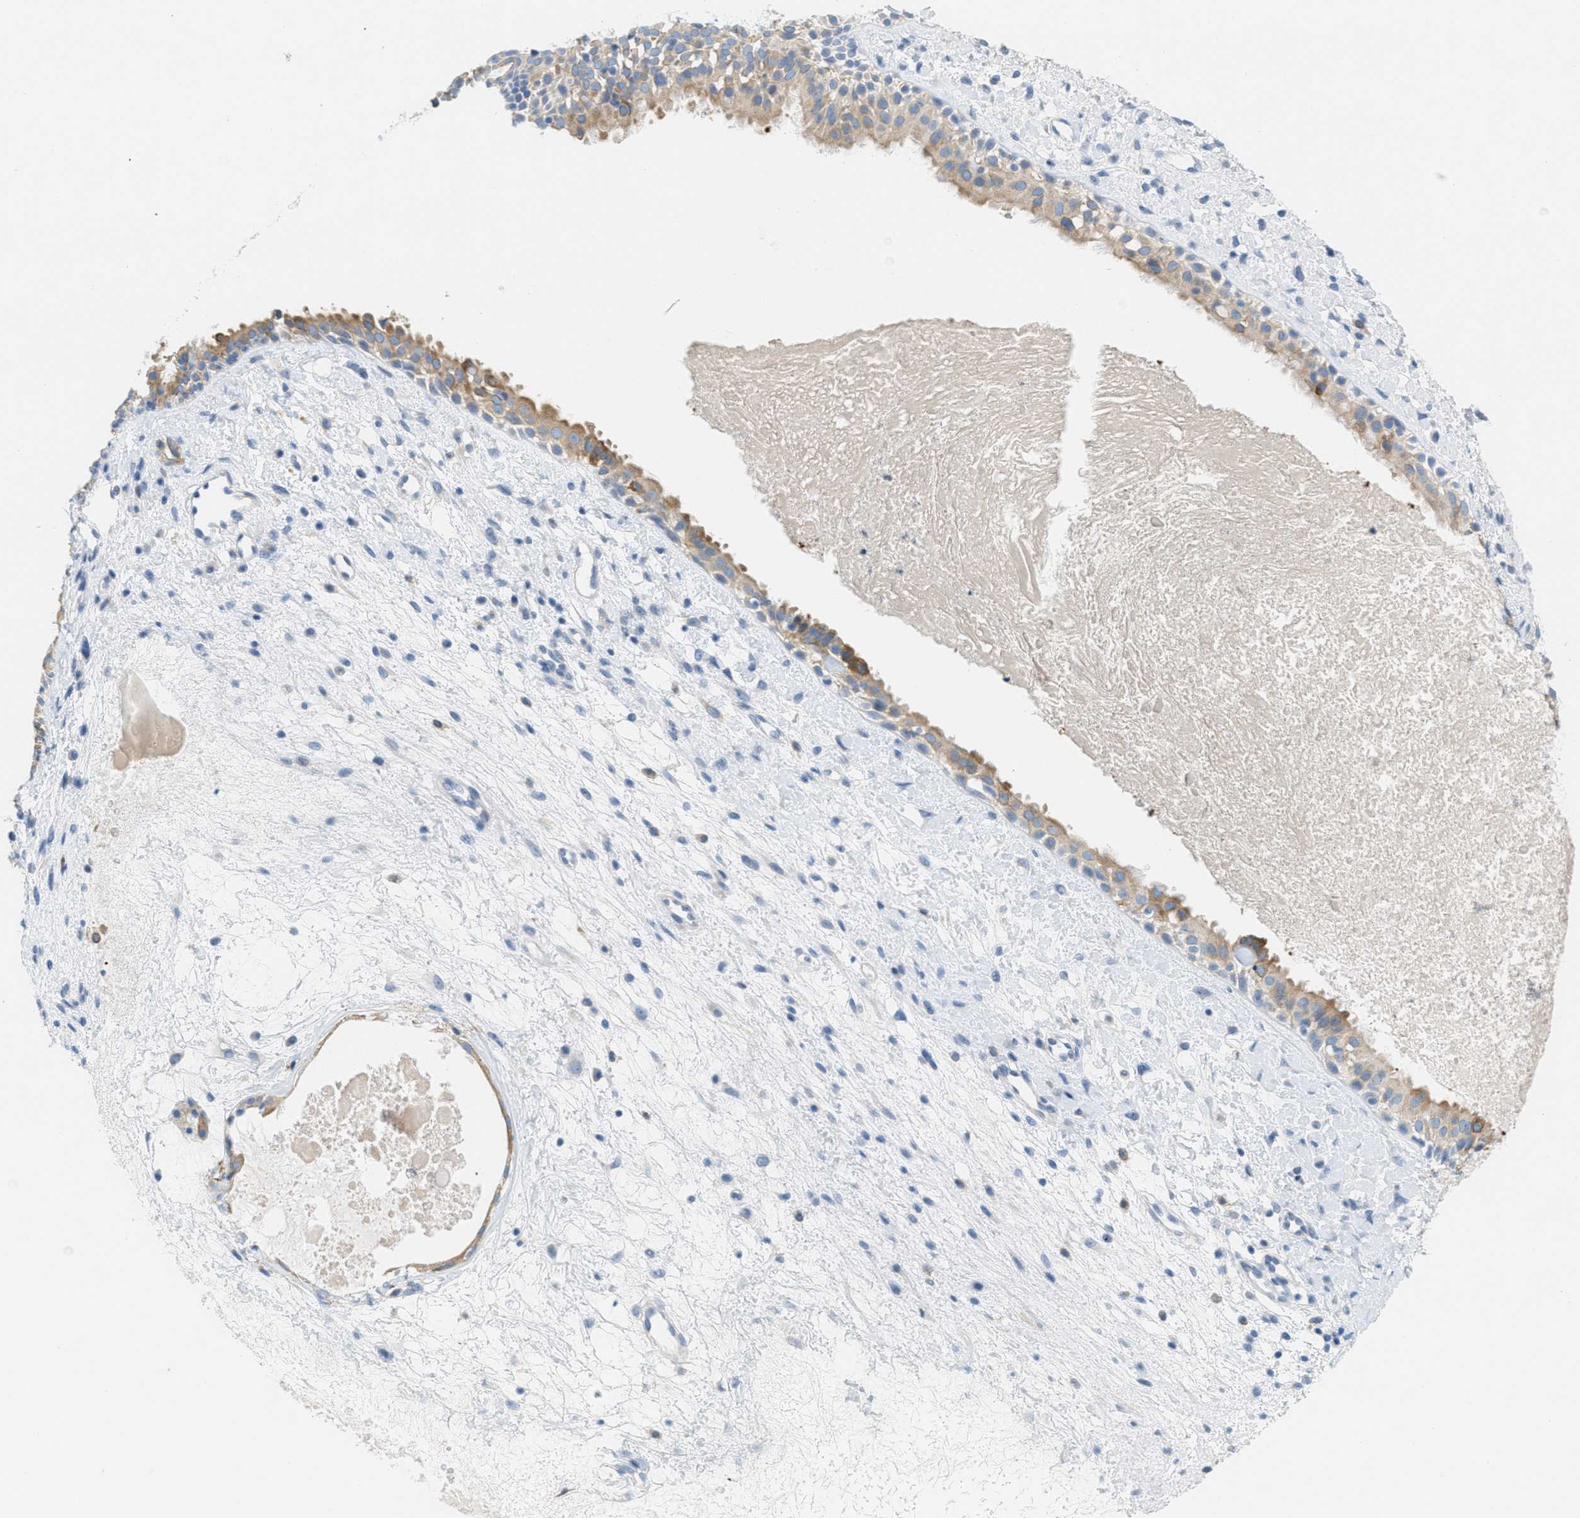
{"staining": {"intensity": "moderate", "quantity": ">75%", "location": "cytoplasmic/membranous"}, "tissue": "nasopharynx", "cell_type": "Respiratory epithelial cells", "image_type": "normal", "snomed": [{"axis": "morphology", "description": "Normal tissue, NOS"}, {"axis": "topography", "description": "Nasopharynx"}], "caption": "Immunohistochemistry image of normal nasopharynx: human nasopharynx stained using immunohistochemistry shows medium levels of moderate protein expression localized specifically in the cytoplasmic/membranous of respiratory epithelial cells, appearing as a cytoplasmic/membranous brown color.", "gene": "TEX264", "patient": {"sex": "male", "age": 22}}